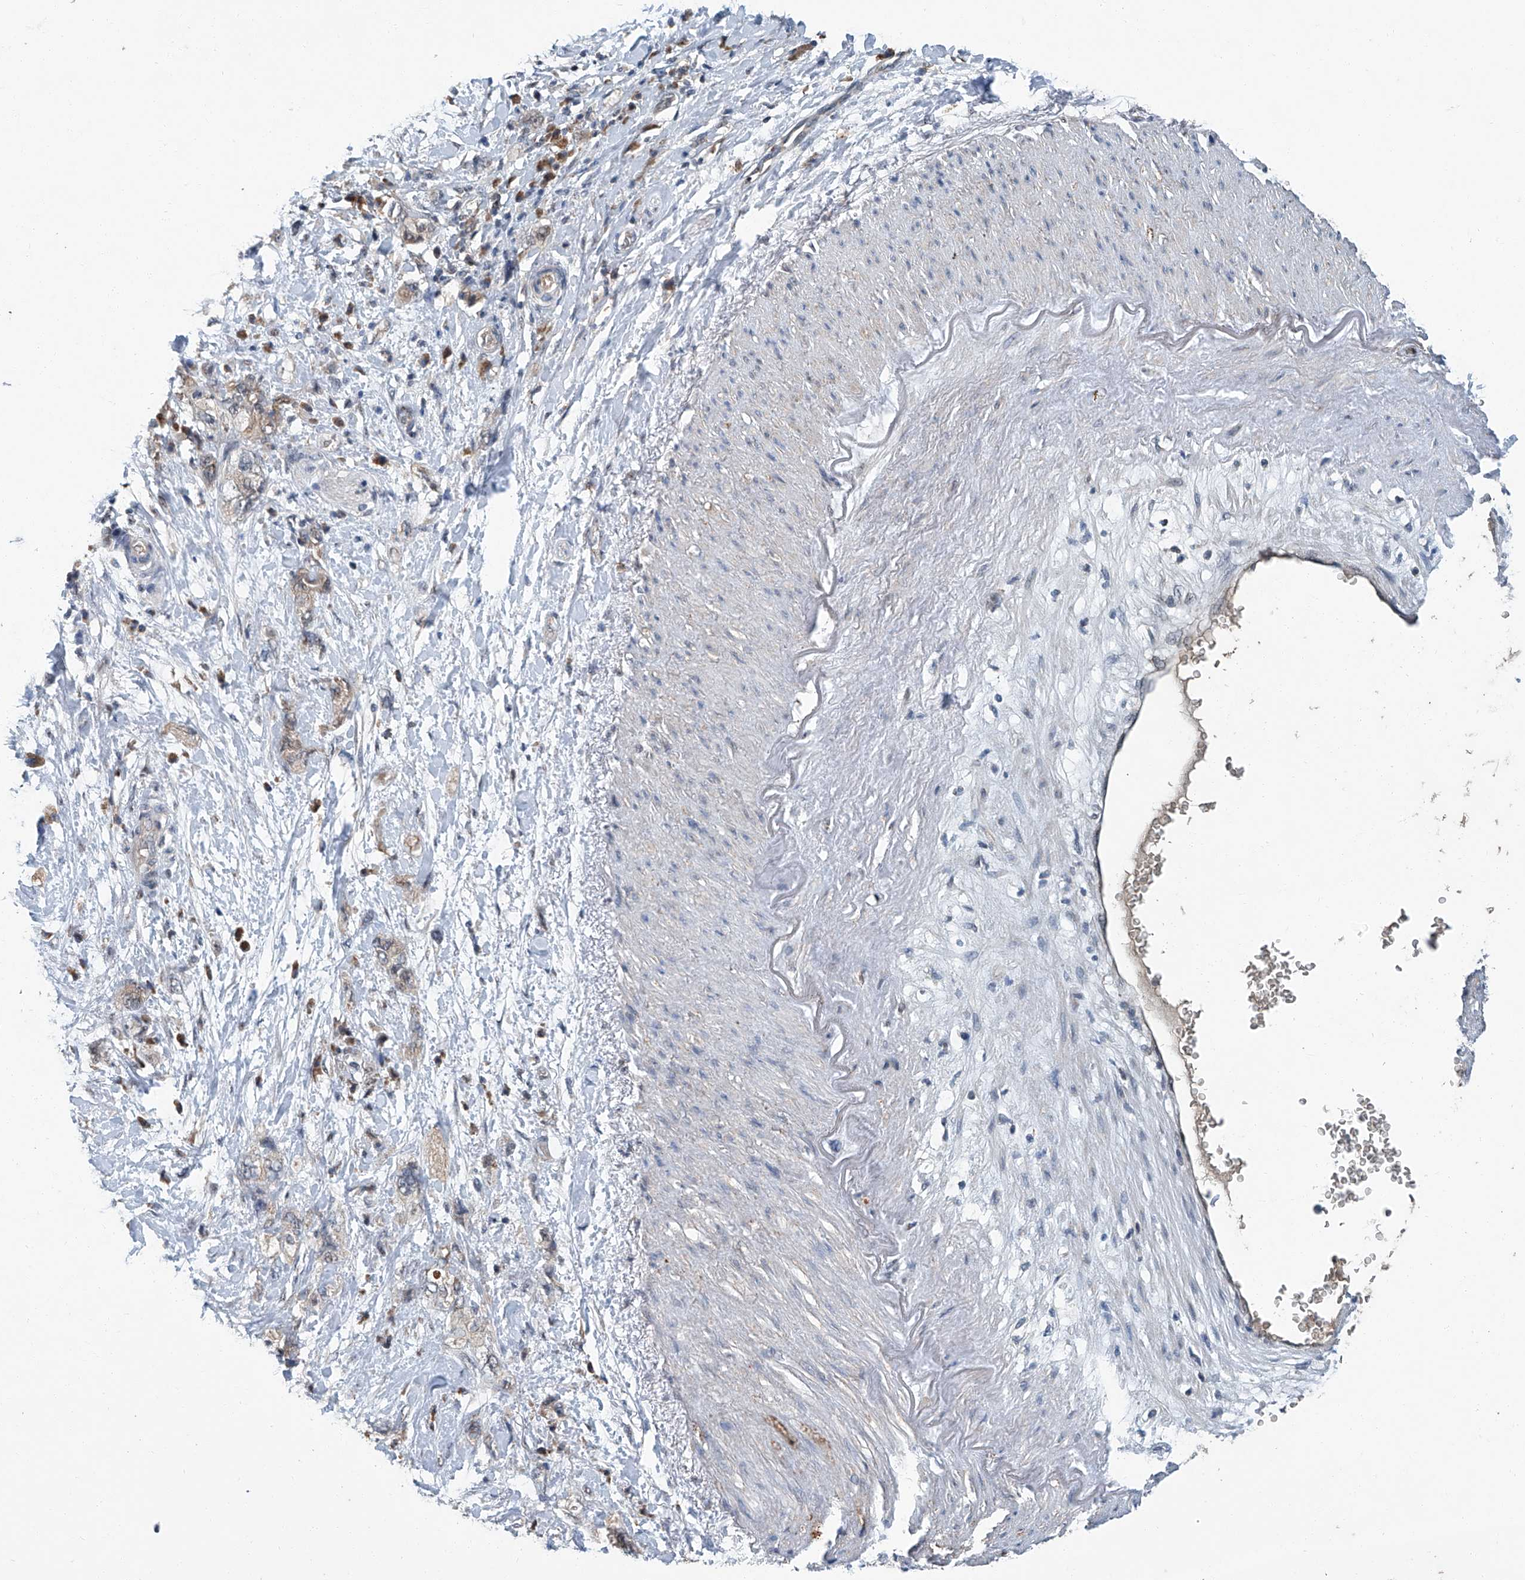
{"staining": {"intensity": "weak", "quantity": "25%-75%", "location": "cytoplasmic/membranous"}, "tissue": "pancreatic cancer", "cell_type": "Tumor cells", "image_type": "cancer", "snomed": [{"axis": "morphology", "description": "Adenocarcinoma, NOS"}, {"axis": "topography", "description": "Pancreas"}], "caption": "Tumor cells exhibit weak cytoplasmic/membranous expression in approximately 25%-75% of cells in pancreatic cancer. The staining was performed using DAB (3,3'-diaminobenzidine), with brown indicating positive protein expression. Nuclei are stained blue with hematoxylin.", "gene": "CLK1", "patient": {"sex": "female", "age": 73}}